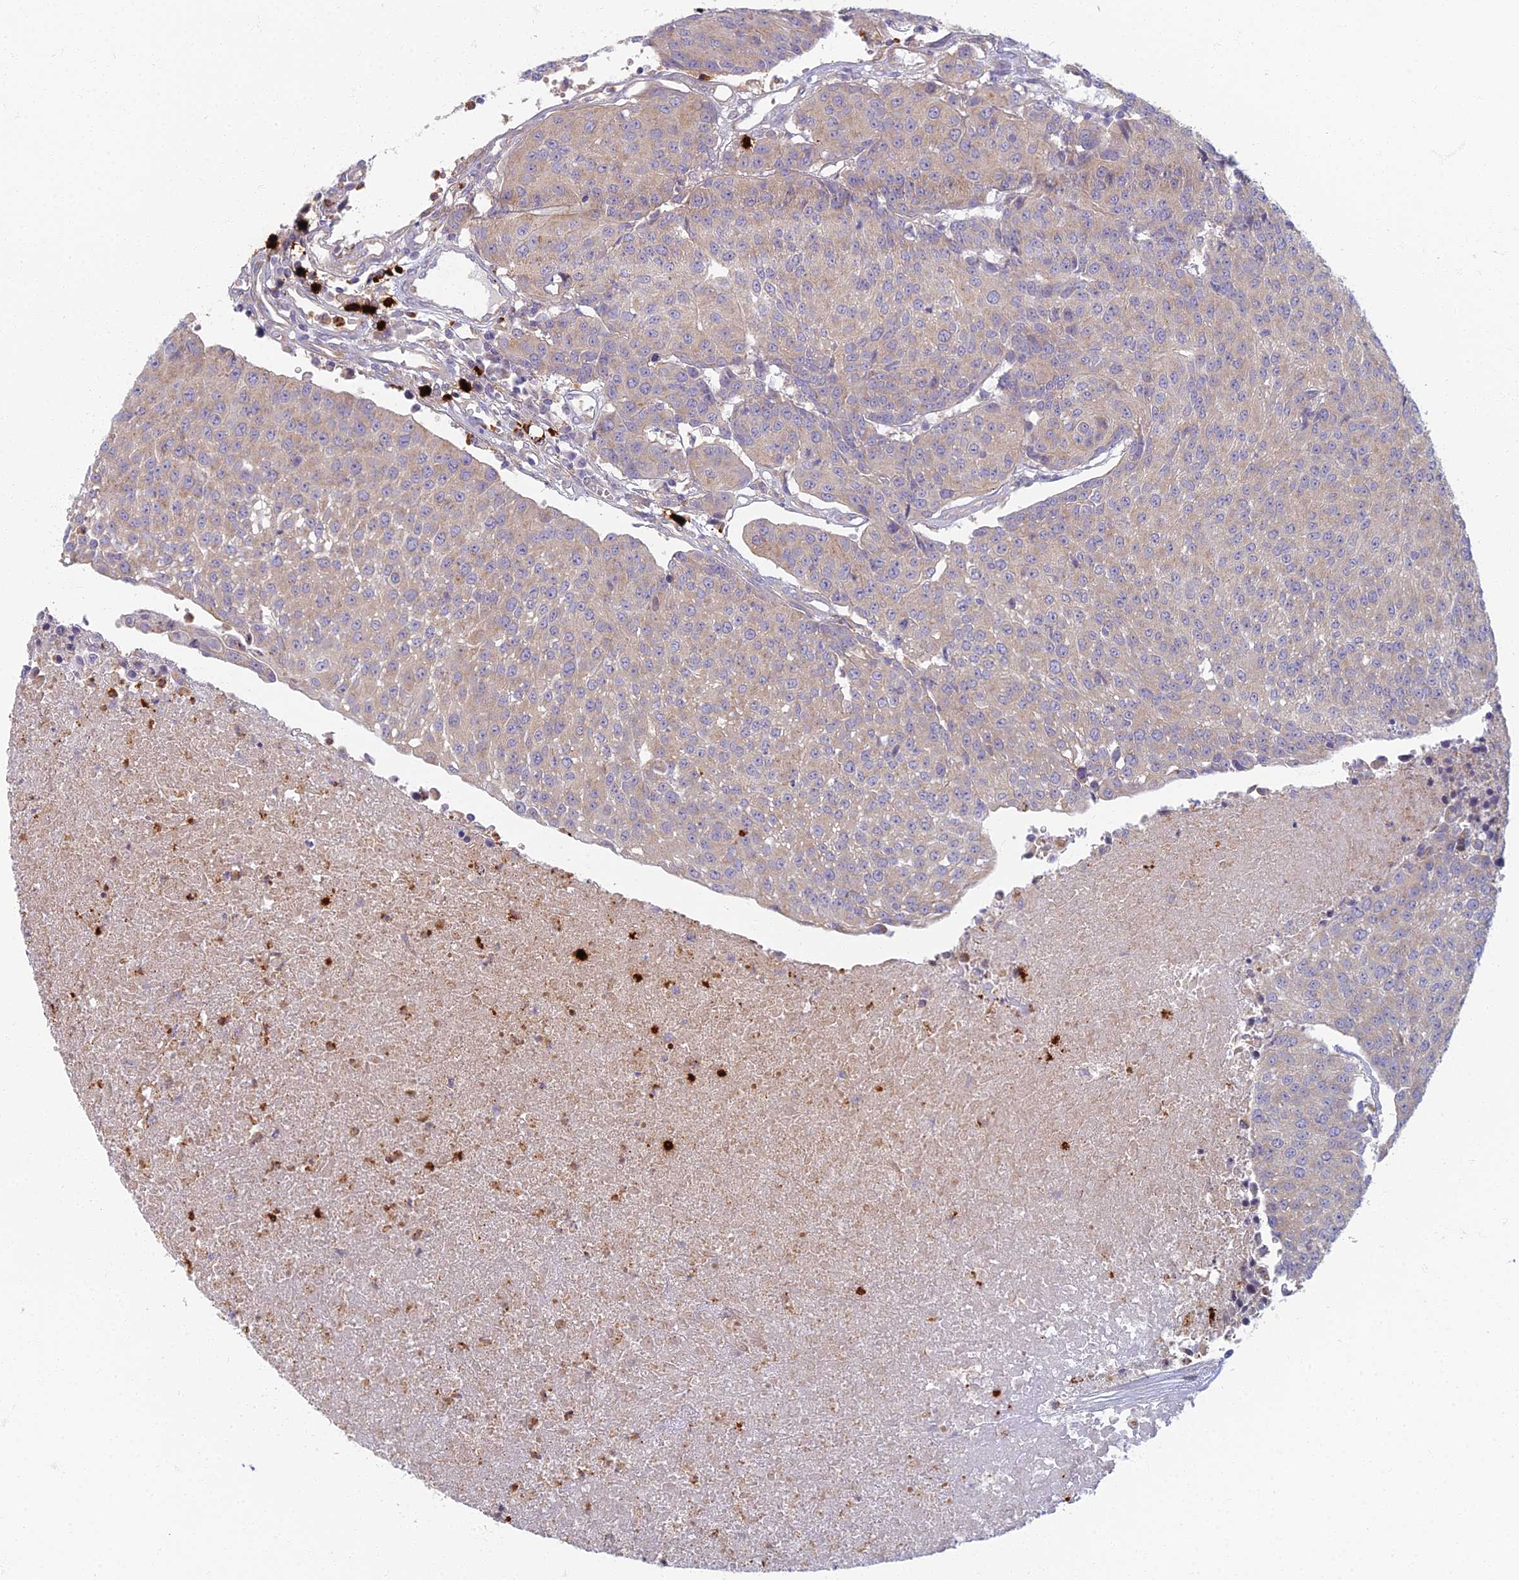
{"staining": {"intensity": "weak", "quantity": "25%-75%", "location": "cytoplasmic/membranous"}, "tissue": "urothelial cancer", "cell_type": "Tumor cells", "image_type": "cancer", "snomed": [{"axis": "morphology", "description": "Urothelial carcinoma, High grade"}, {"axis": "topography", "description": "Urinary bladder"}], "caption": "Urothelial cancer stained with immunohistochemistry demonstrates weak cytoplasmic/membranous staining in about 25%-75% of tumor cells.", "gene": "PROX2", "patient": {"sex": "female", "age": 85}}